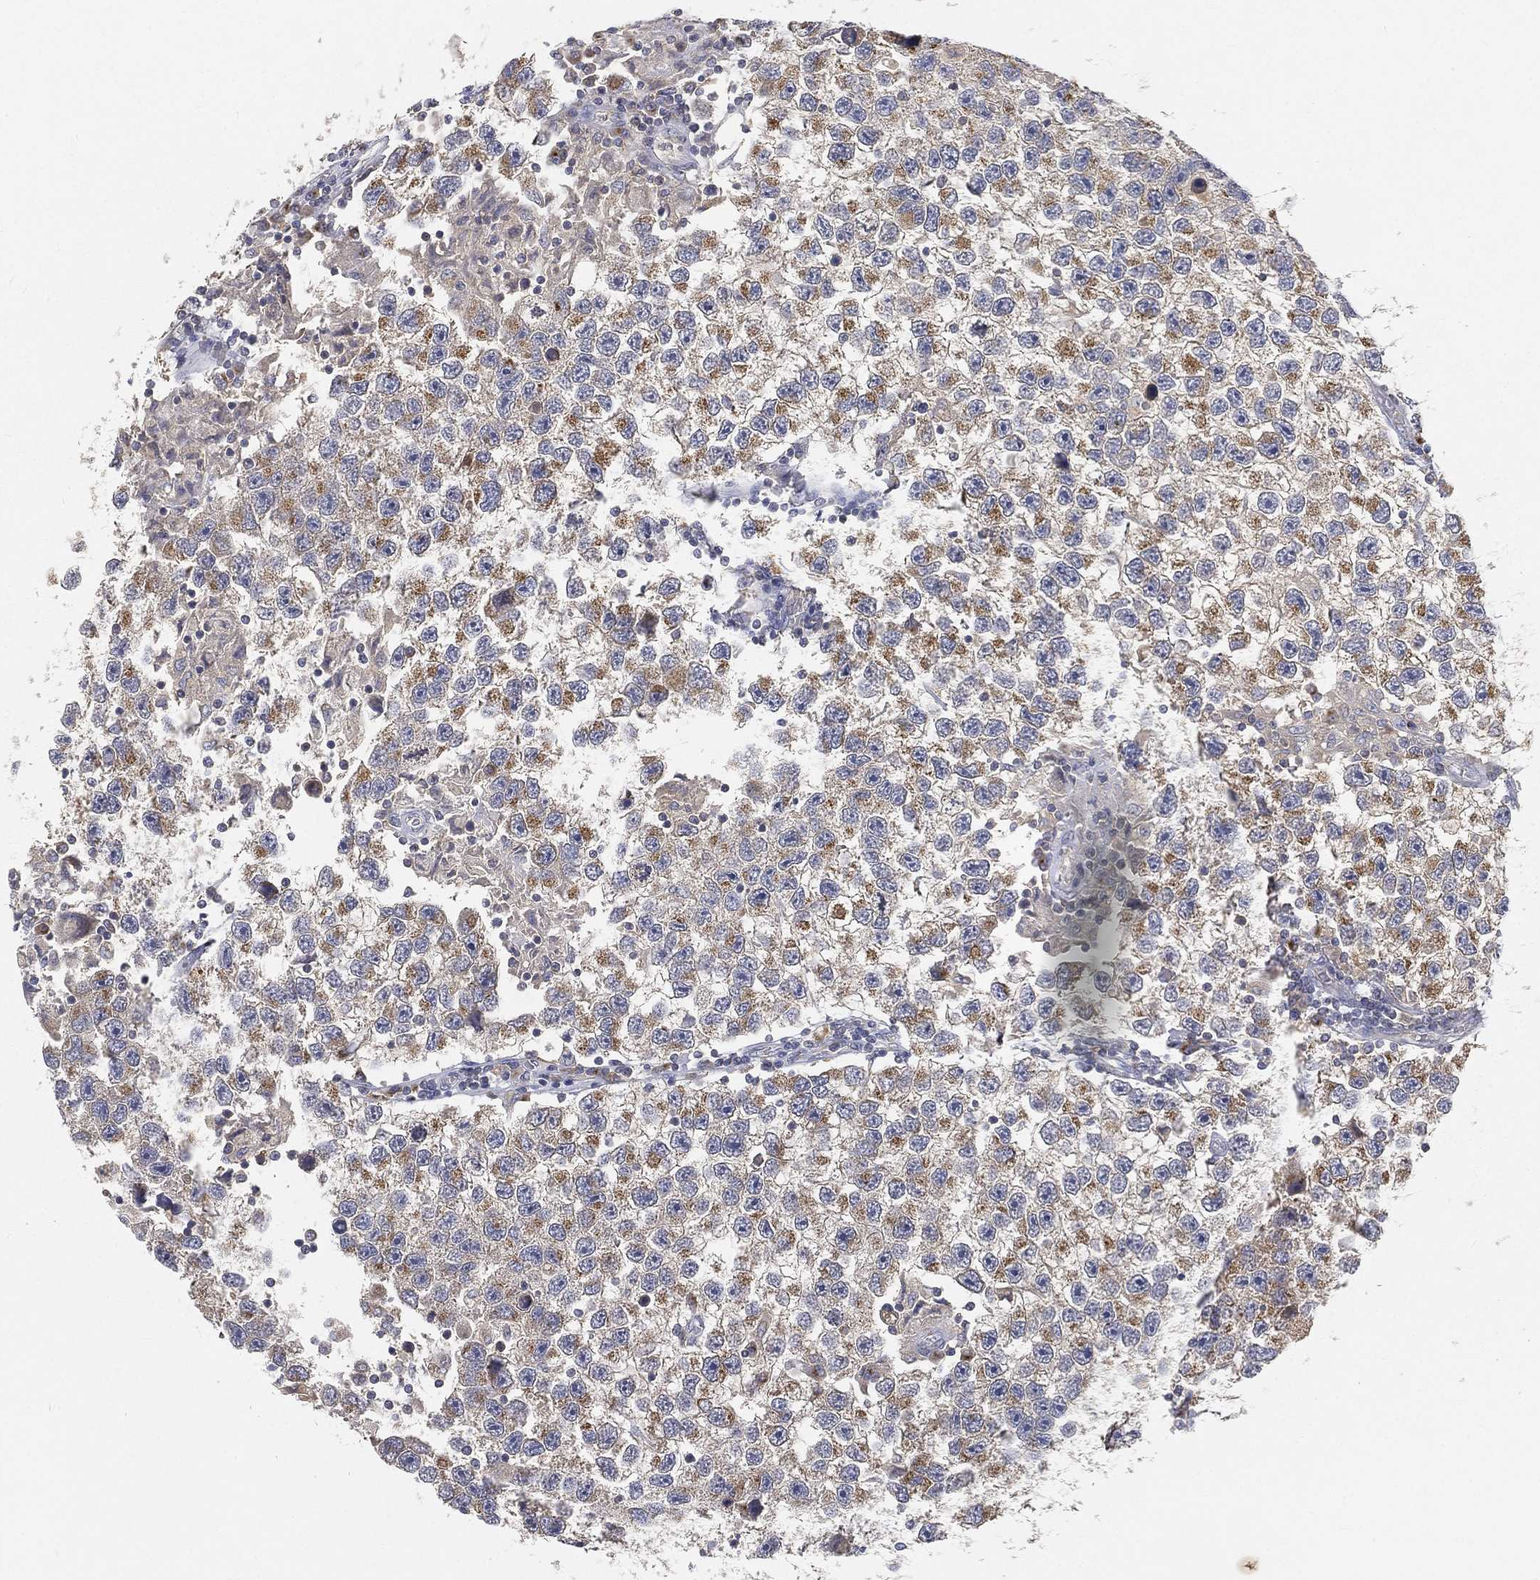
{"staining": {"intensity": "moderate", "quantity": "25%-75%", "location": "cytoplasmic/membranous"}, "tissue": "testis cancer", "cell_type": "Tumor cells", "image_type": "cancer", "snomed": [{"axis": "morphology", "description": "Seminoma, NOS"}, {"axis": "topography", "description": "Testis"}], "caption": "Seminoma (testis) tissue displays moderate cytoplasmic/membranous expression in approximately 25%-75% of tumor cells Nuclei are stained in blue.", "gene": "CTSL", "patient": {"sex": "male", "age": 26}}